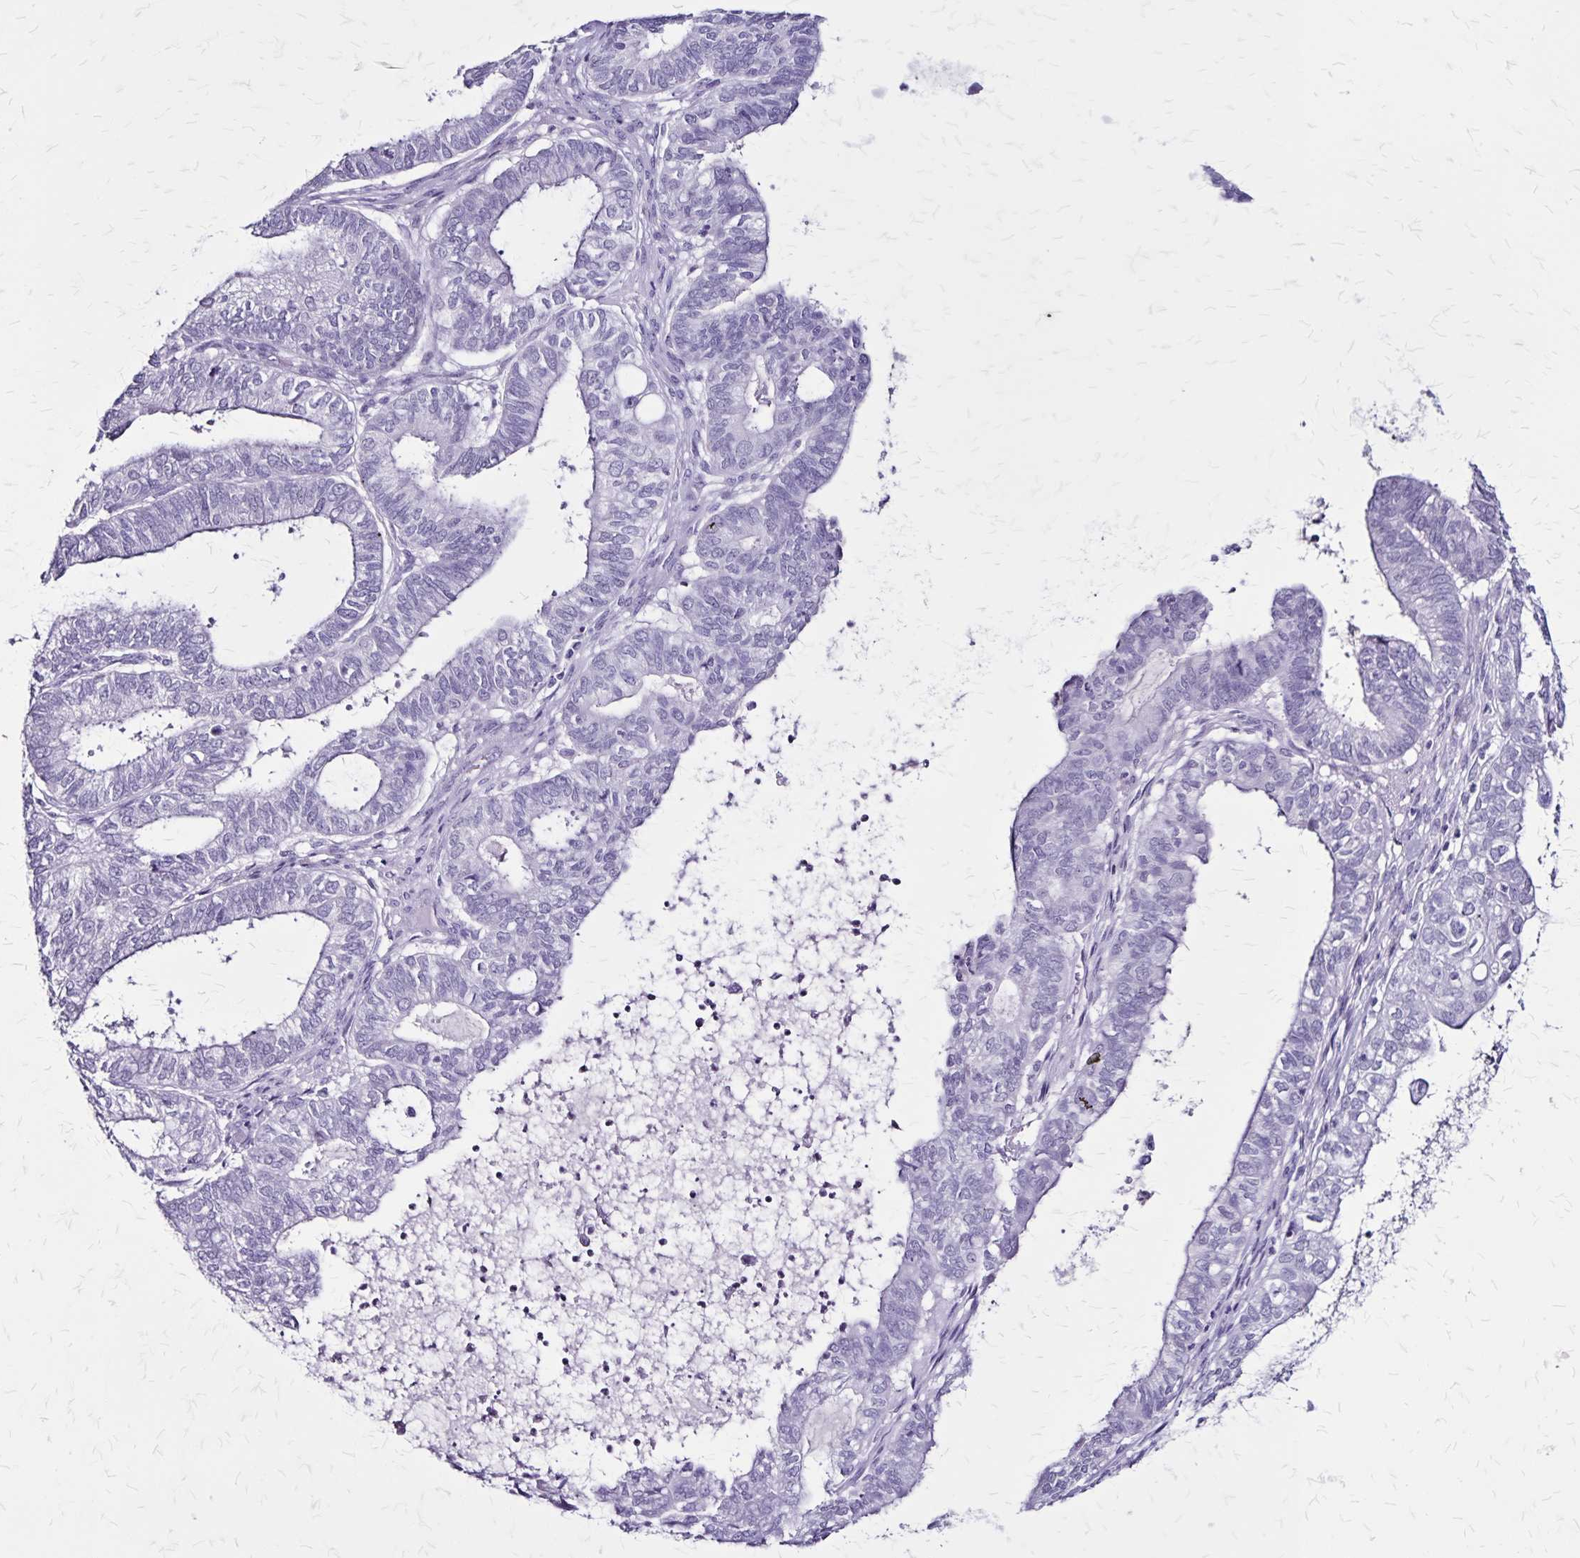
{"staining": {"intensity": "negative", "quantity": "none", "location": "none"}, "tissue": "ovarian cancer", "cell_type": "Tumor cells", "image_type": "cancer", "snomed": [{"axis": "morphology", "description": "Carcinoma, endometroid"}, {"axis": "topography", "description": "Ovary"}], "caption": "Tumor cells show no significant protein staining in ovarian cancer.", "gene": "KRT2", "patient": {"sex": "female", "age": 64}}